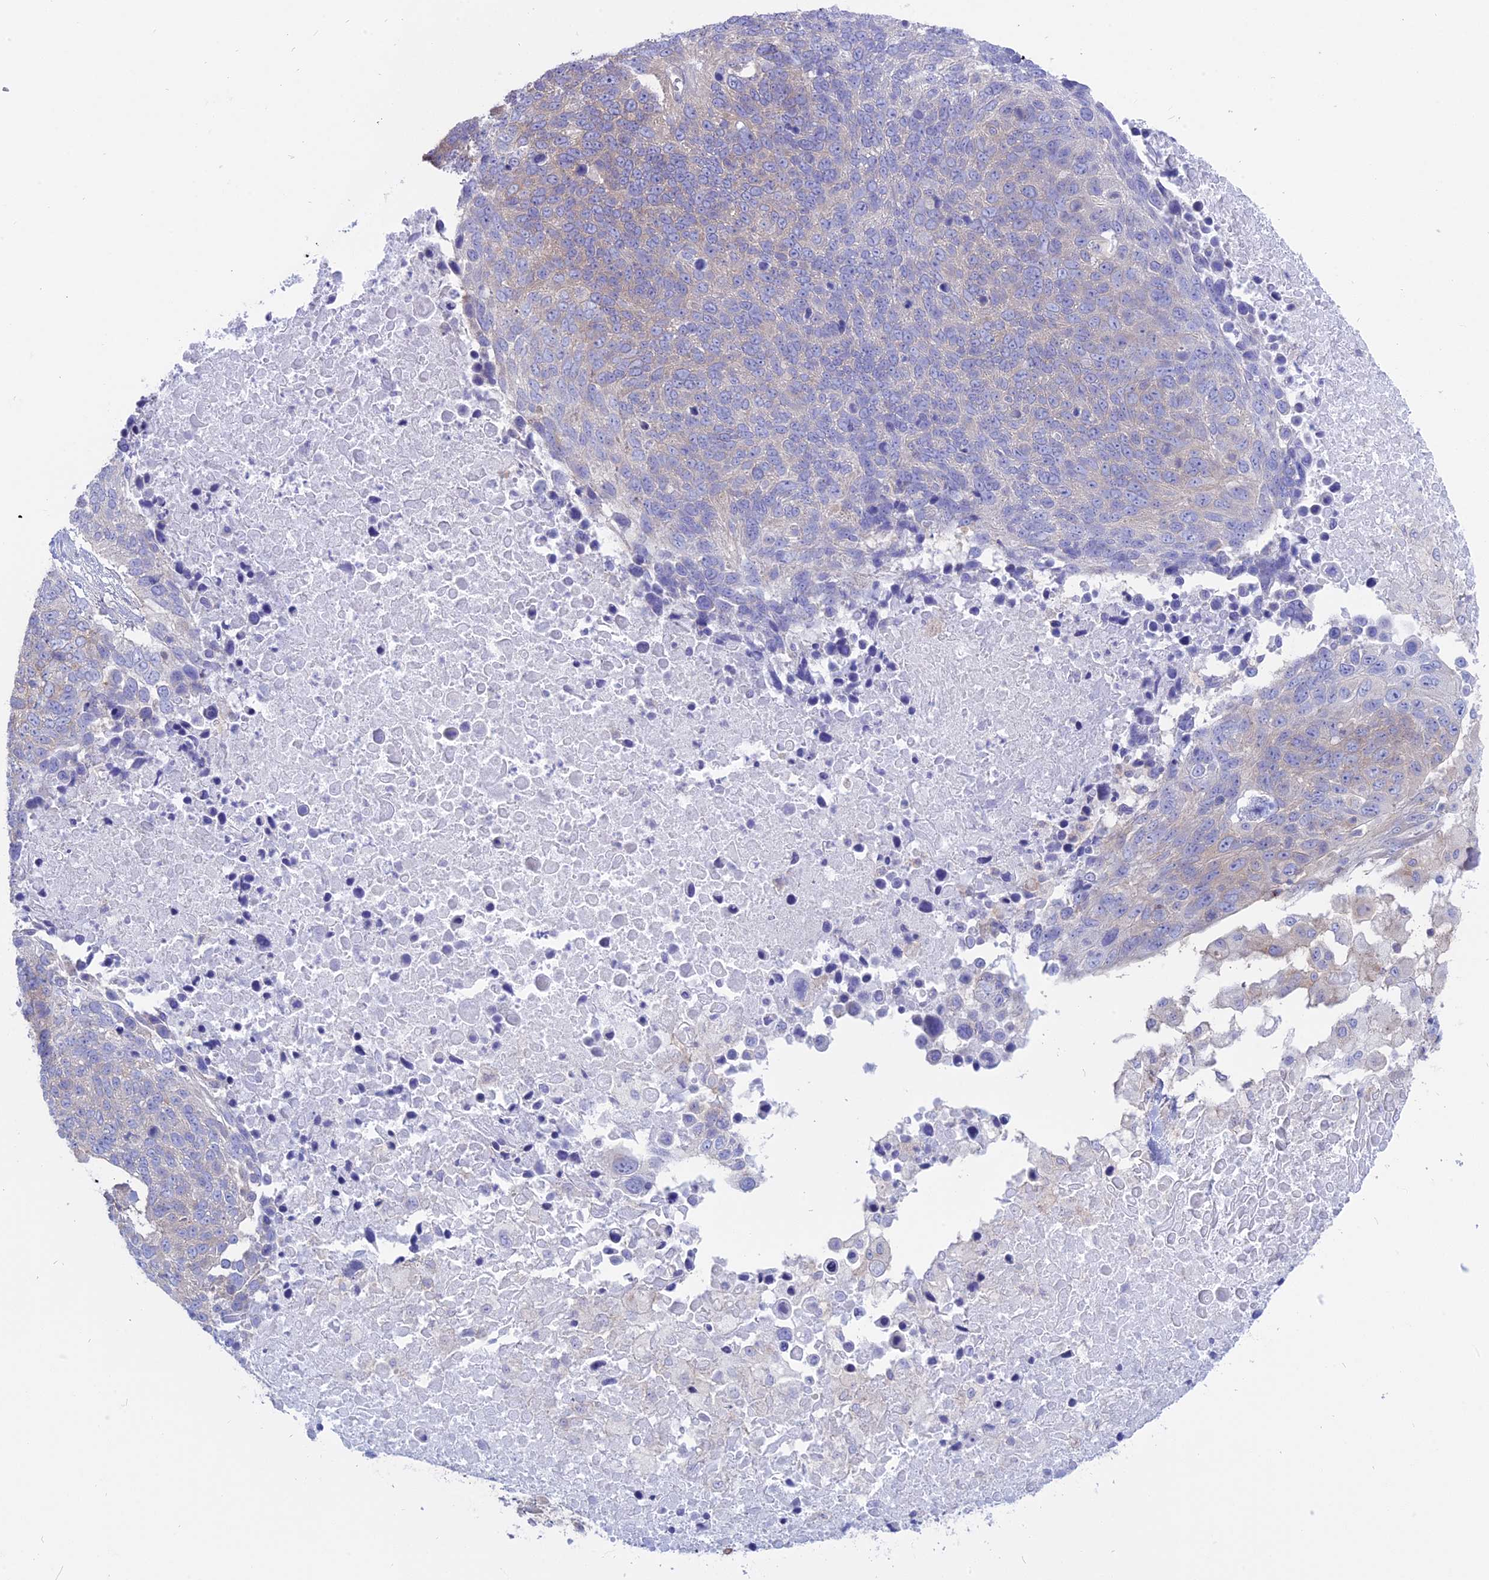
{"staining": {"intensity": "negative", "quantity": "none", "location": "none"}, "tissue": "lung cancer", "cell_type": "Tumor cells", "image_type": "cancer", "snomed": [{"axis": "morphology", "description": "Normal tissue, NOS"}, {"axis": "morphology", "description": "Squamous cell carcinoma, NOS"}, {"axis": "topography", "description": "Lymph node"}, {"axis": "topography", "description": "Lung"}], "caption": "Squamous cell carcinoma (lung) stained for a protein using immunohistochemistry reveals no positivity tumor cells.", "gene": "AHCYL1", "patient": {"sex": "male", "age": 66}}